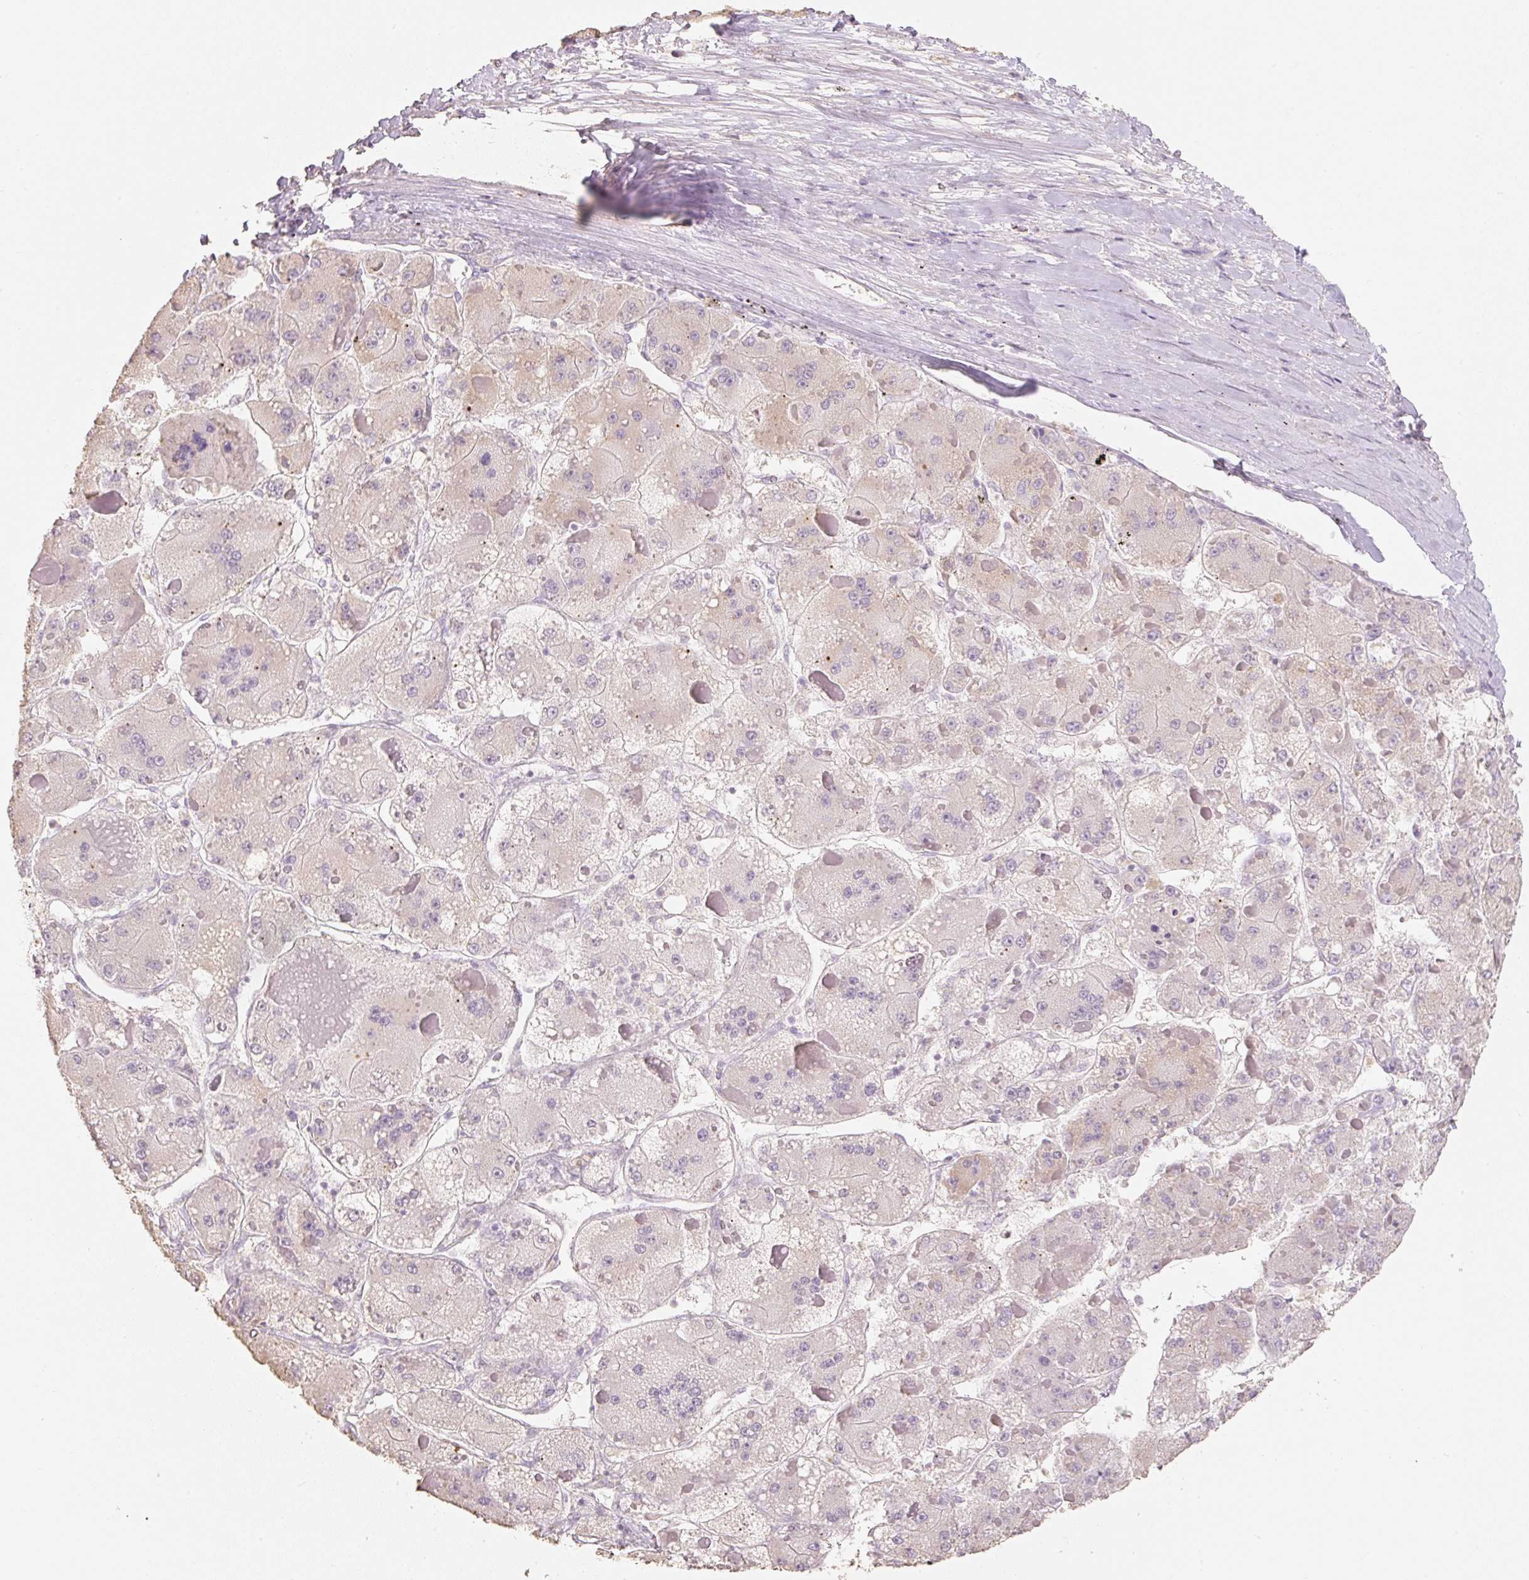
{"staining": {"intensity": "negative", "quantity": "none", "location": "none"}, "tissue": "liver cancer", "cell_type": "Tumor cells", "image_type": "cancer", "snomed": [{"axis": "morphology", "description": "Carcinoma, Hepatocellular, NOS"}, {"axis": "topography", "description": "Liver"}], "caption": "Tumor cells are negative for protein expression in human liver hepatocellular carcinoma.", "gene": "MBOAT7", "patient": {"sex": "female", "age": 73}}